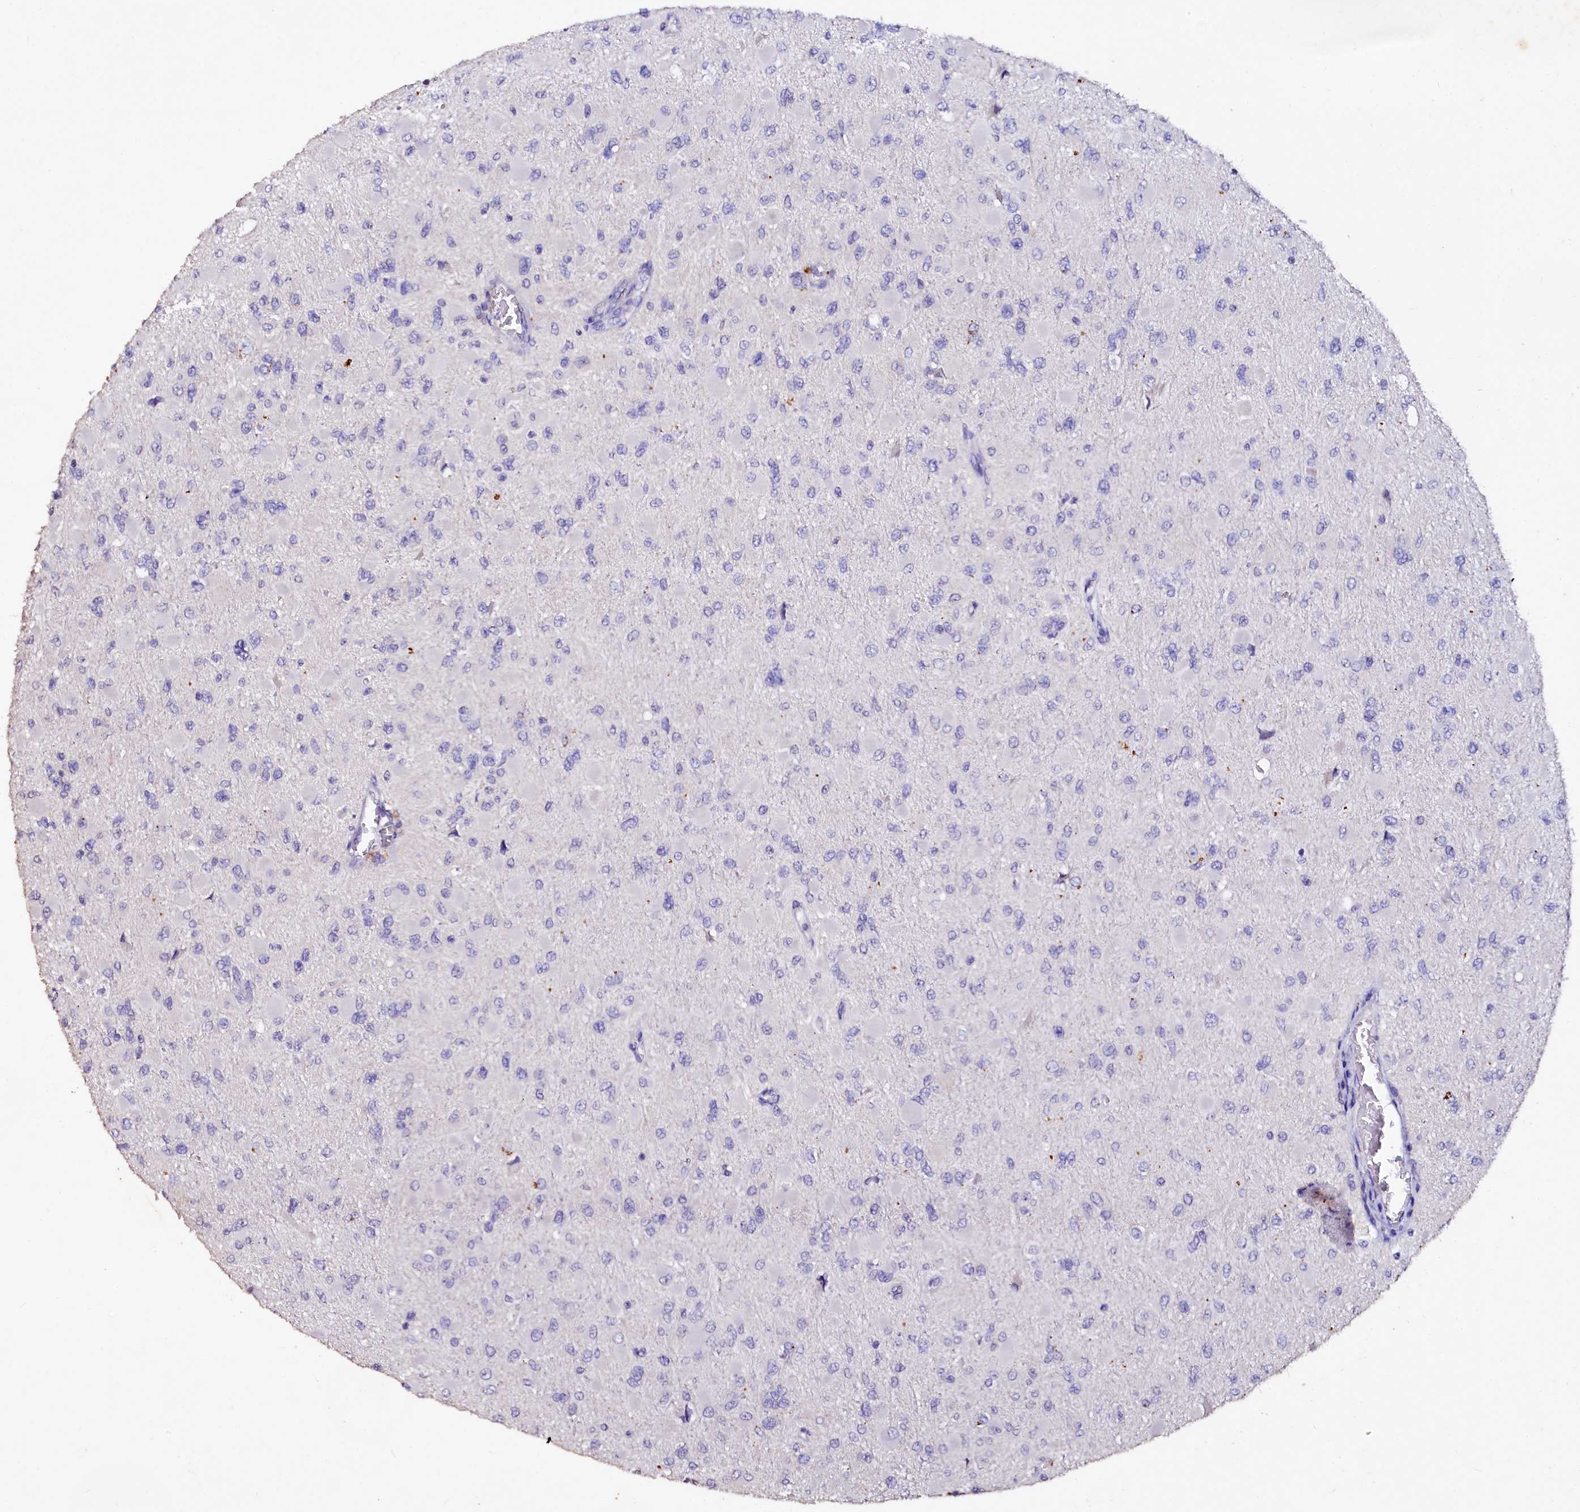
{"staining": {"intensity": "negative", "quantity": "none", "location": "none"}, "tissue": "glioma", "cell_type": "Tumor cells", "image_type": "cancer", "snomed": [{"axis": "morphology", "description": "Glioma, malignant, High grade"}, {"axis": "topography", "description": "Cerebral cortex"}], "caption": "This is a photomicrograph of IHC staining of glioma, which shows no expression in tumor cells.", "gene": "VPS36", "patient": {"sex": "female", "age": 36}}